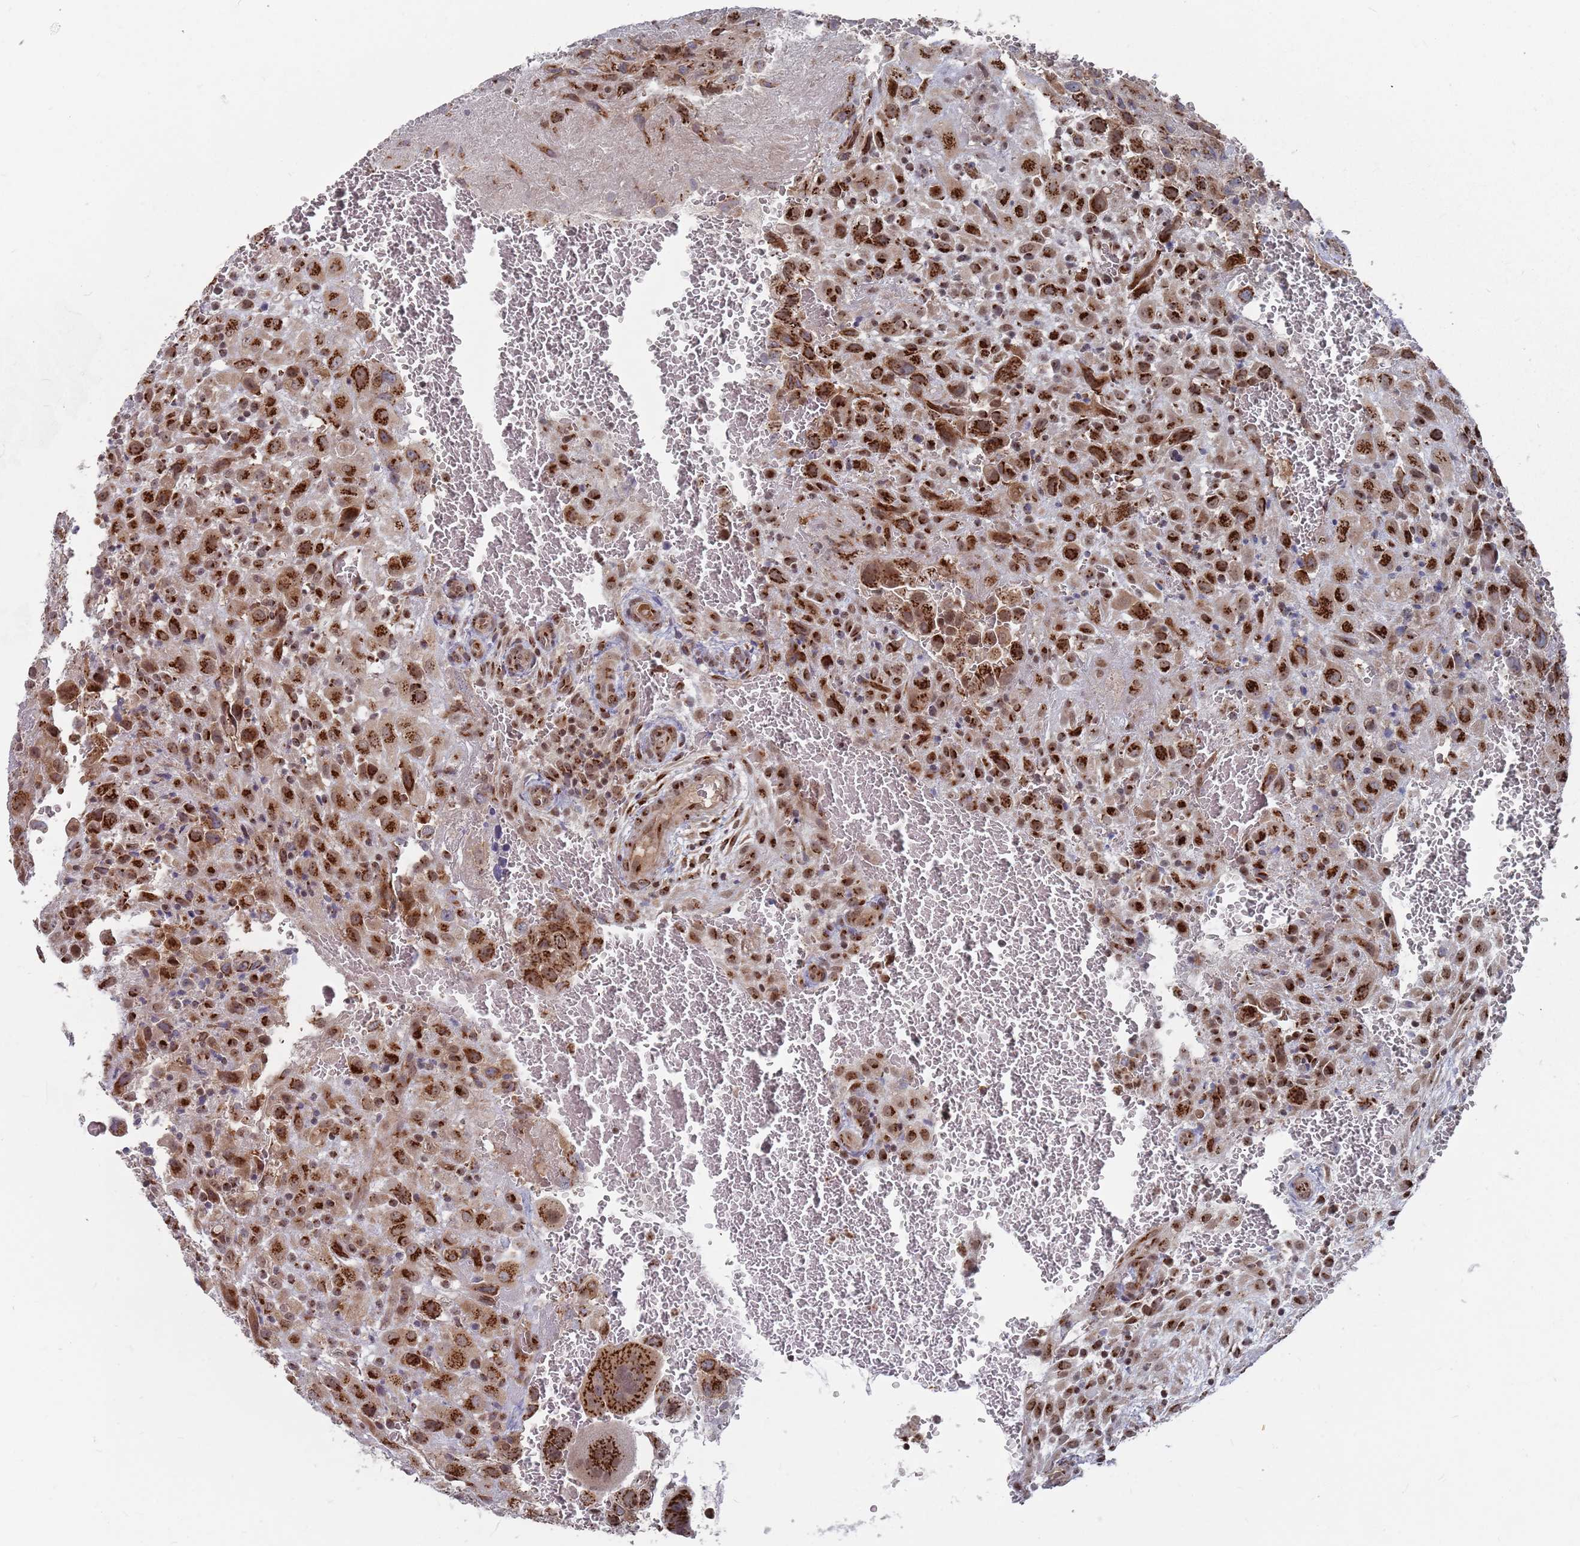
{"staining": {"intensity": "strong", "quantity": ">75%", "location": "cytoplasmic/membranous"}, "tissue": "placenta", "cell_type": "Decidual cells", "image_type": "normal", "snomed": [{"axis": "morphology", "description": "Normal tissue, NOS"}, {"axis": "topography", "description": "Placenta"}], "caption": "This is an image of IHC staining of unremarkable placenta, which shows strong positivity in the cytoplasmic/membranous of decidual cells.", "gene": "FMO4", "patient": {"sex": "female", "age": 35}}